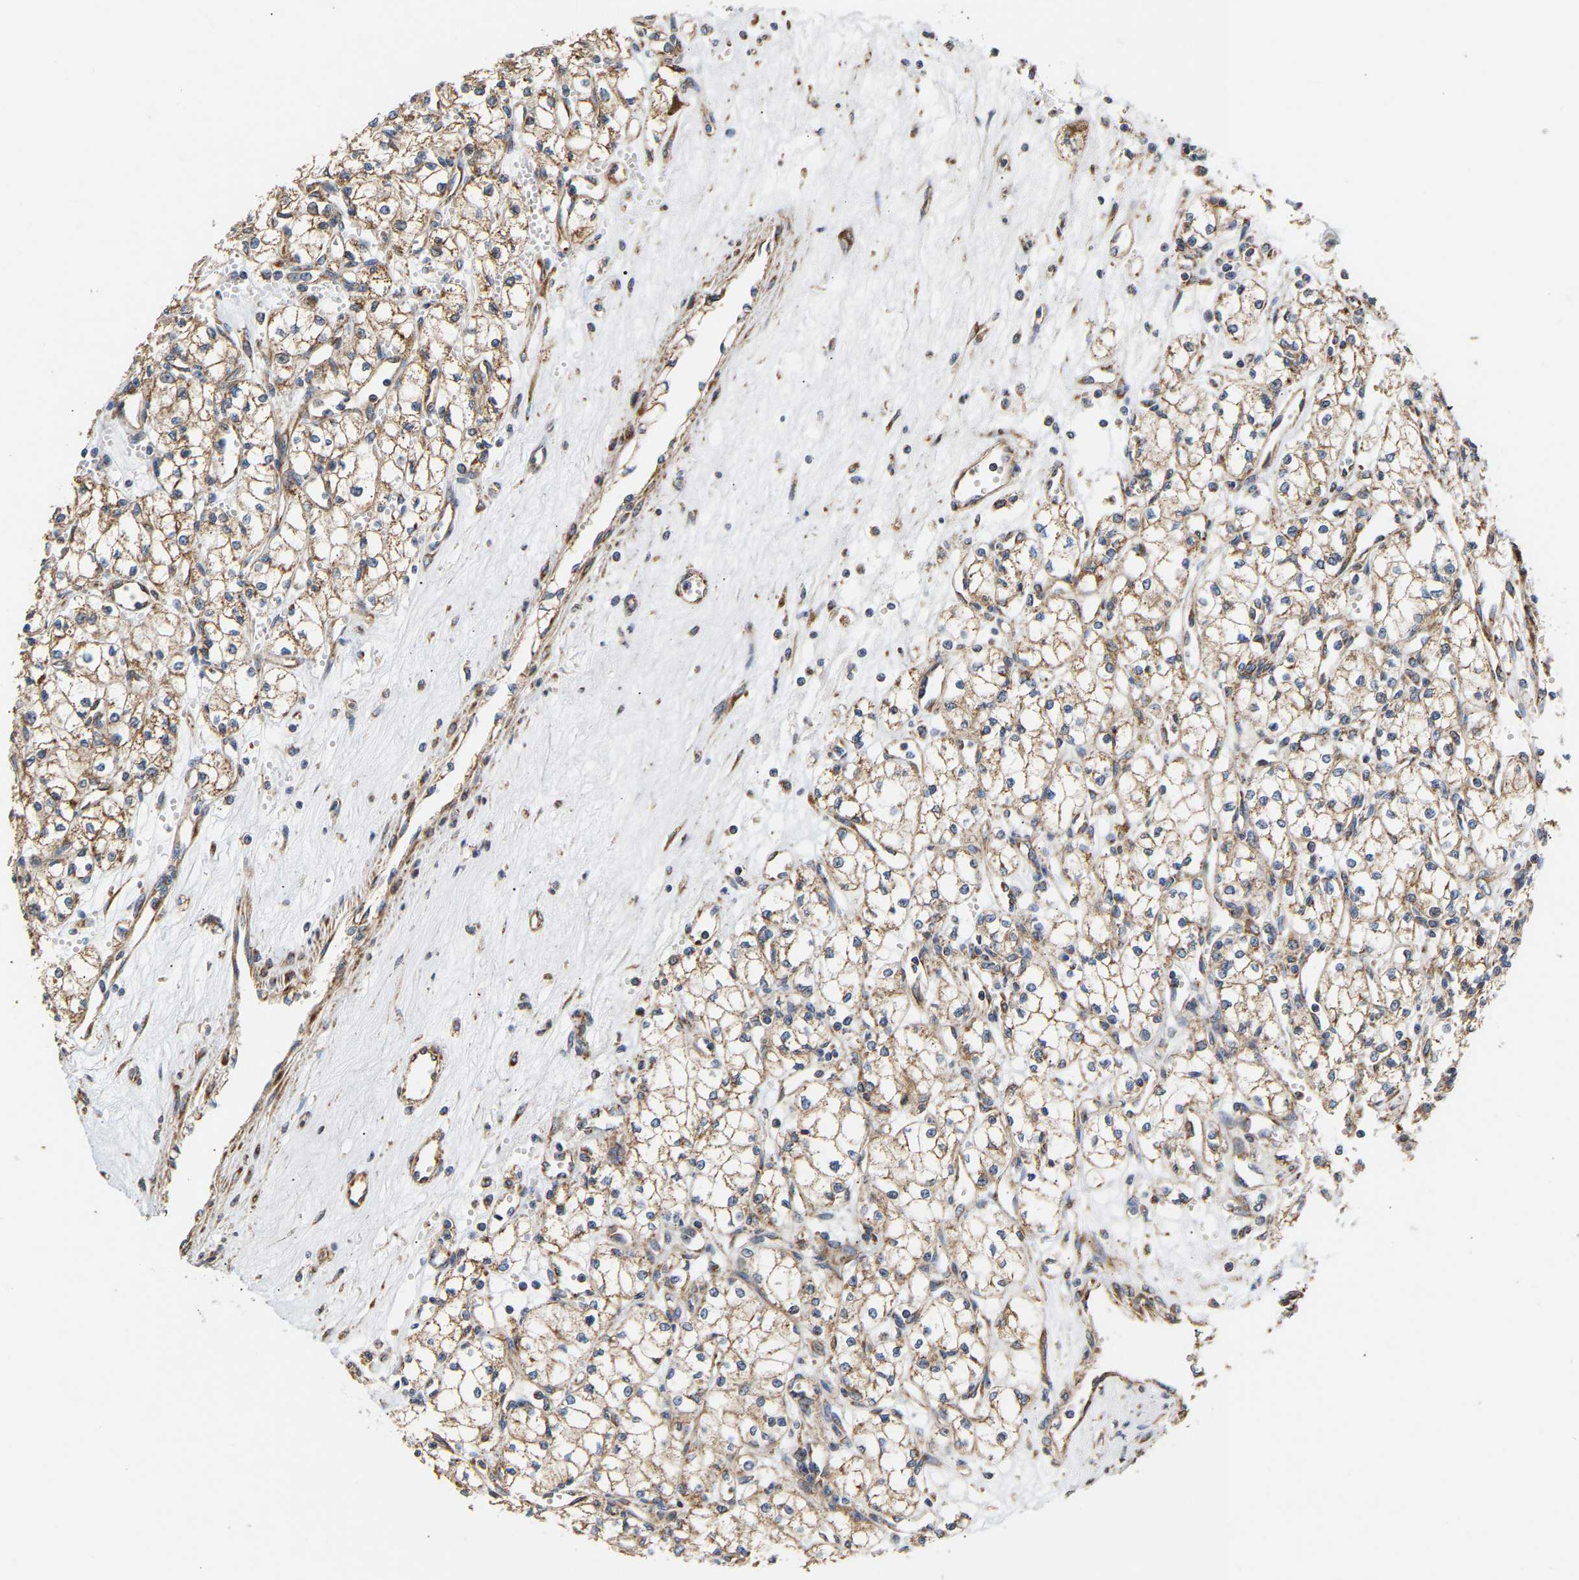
{"staining": {"intensity": "moderate", "quantity": ">75%", "location": "cytoplasmic/membranous"}, "tissue": "renal cancer", "cell_type": "Tumor cells", "image_type": "cancer", "snomed": [{"axis": "morphology", "description": "Adenocarcinoma, NOS"}, {"axis": "topography", "description": "Kidney"}], "caption": "An image of human renal cancer (adenocarcinoma) stained for a protein displays moderate cytoplasmic/membranous brown staining in tumor cells. (Stains: DAB in brown, nuclei in blue, Microscopy: brightfield microscopy at high magnification).", "gene": "TMEM168", "patient": {"sex": "male", "age": 59}}